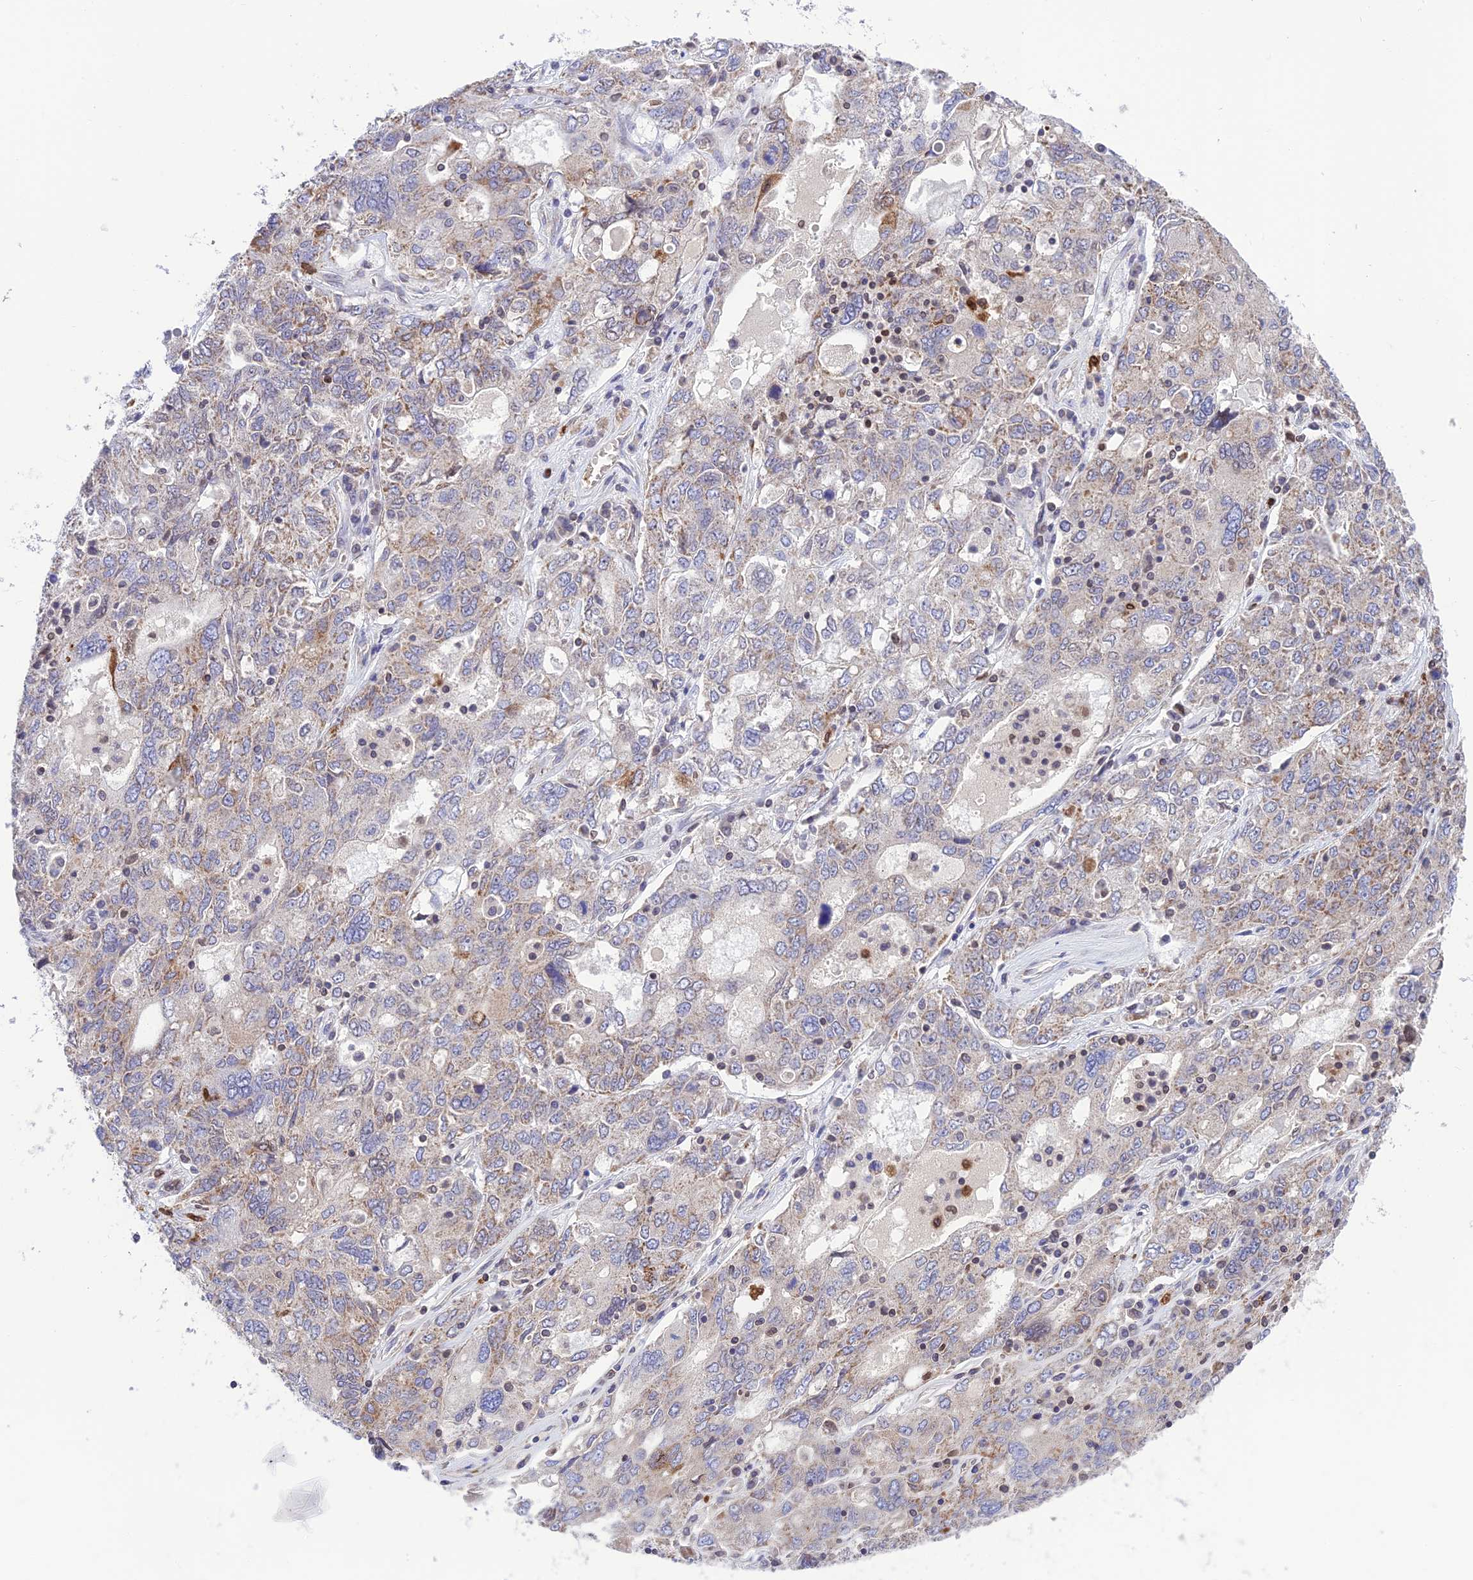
{"staining": {"intensity": "moderate", "quantity": "<25%", "location": "cytoplasmic/membranous"}, "tissue": "ovarian cancer", "cell_type": "Tumor cells", "image_type": "cancer", "snomed": [{"axis": "morphology", "description": "Carcinoma, endometroid"}, {"axis": "topography", "description": "Ovary"}], "caption": "This is an image of IHC staining of ovarian endometroid carcinoma, which shows moderate positivity in the cytoplasmic/membranous of tumor cells.", "gene": "PKHD1L1", "patient": {"sex": "female", "age": 62}}